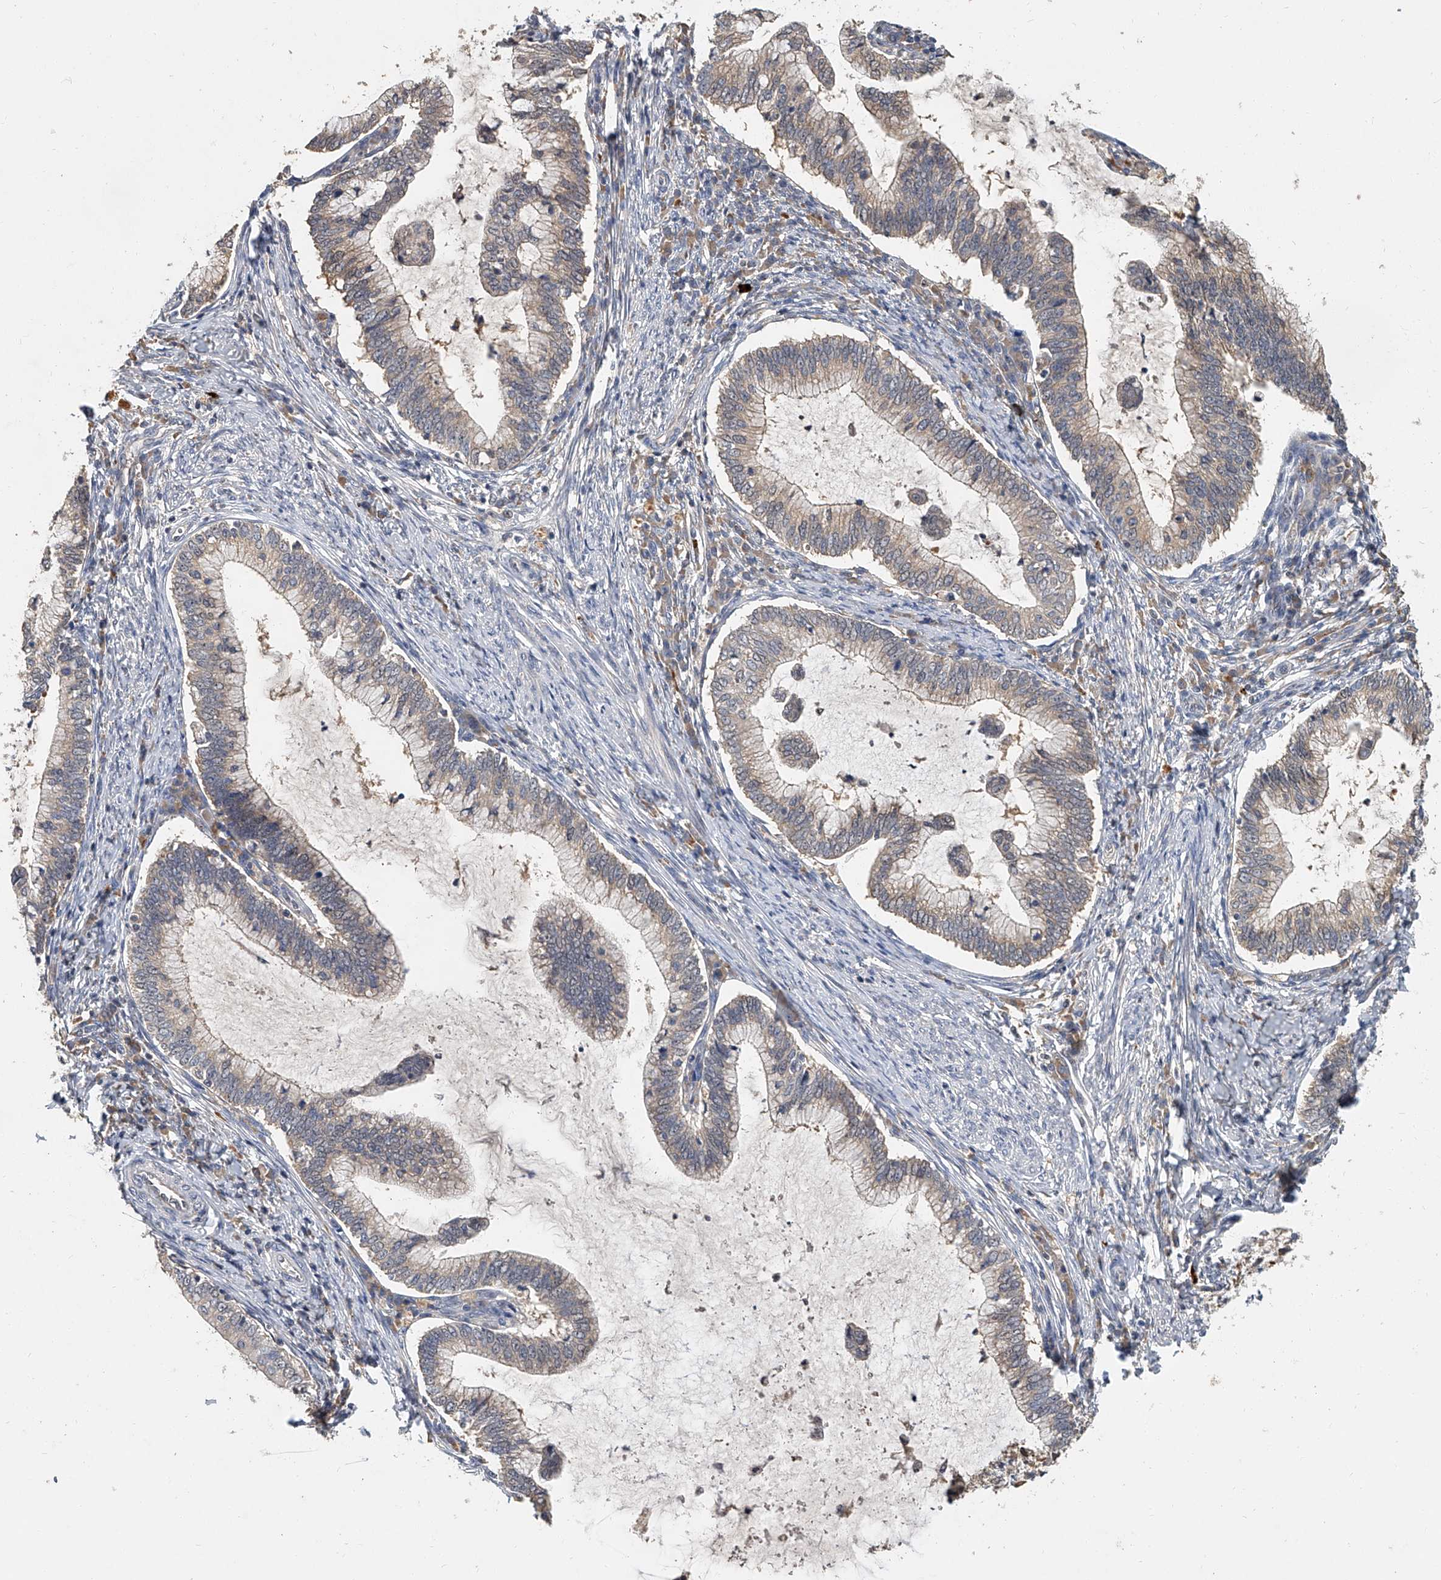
{"staining": {"intensity": "weak", "quantity": ">75%", "location": "cytoplasmic/membranous"}, "tissue": "cervical cancer", "cell_type": "Tumor cells", "image_type": "cancer", "snomed": [{"axis": "morphology", "description": "Adenocarcinoma, NOS"}, {"axis": "topography", "description": "Cervix"}], "caption": "Cervical cancer (adenocarcinoma) stained with IHC displays weak cytoplasmic/membranous expression in about >75% of tumor cells. (Stains: DAB (3,3'-diaminobenzidine) in brown, nuclei in blue, Microscopy: brightfield microscopy at high magnification).", "gene": "JAG2", "patient": {"sex": "female", "age": 36}}